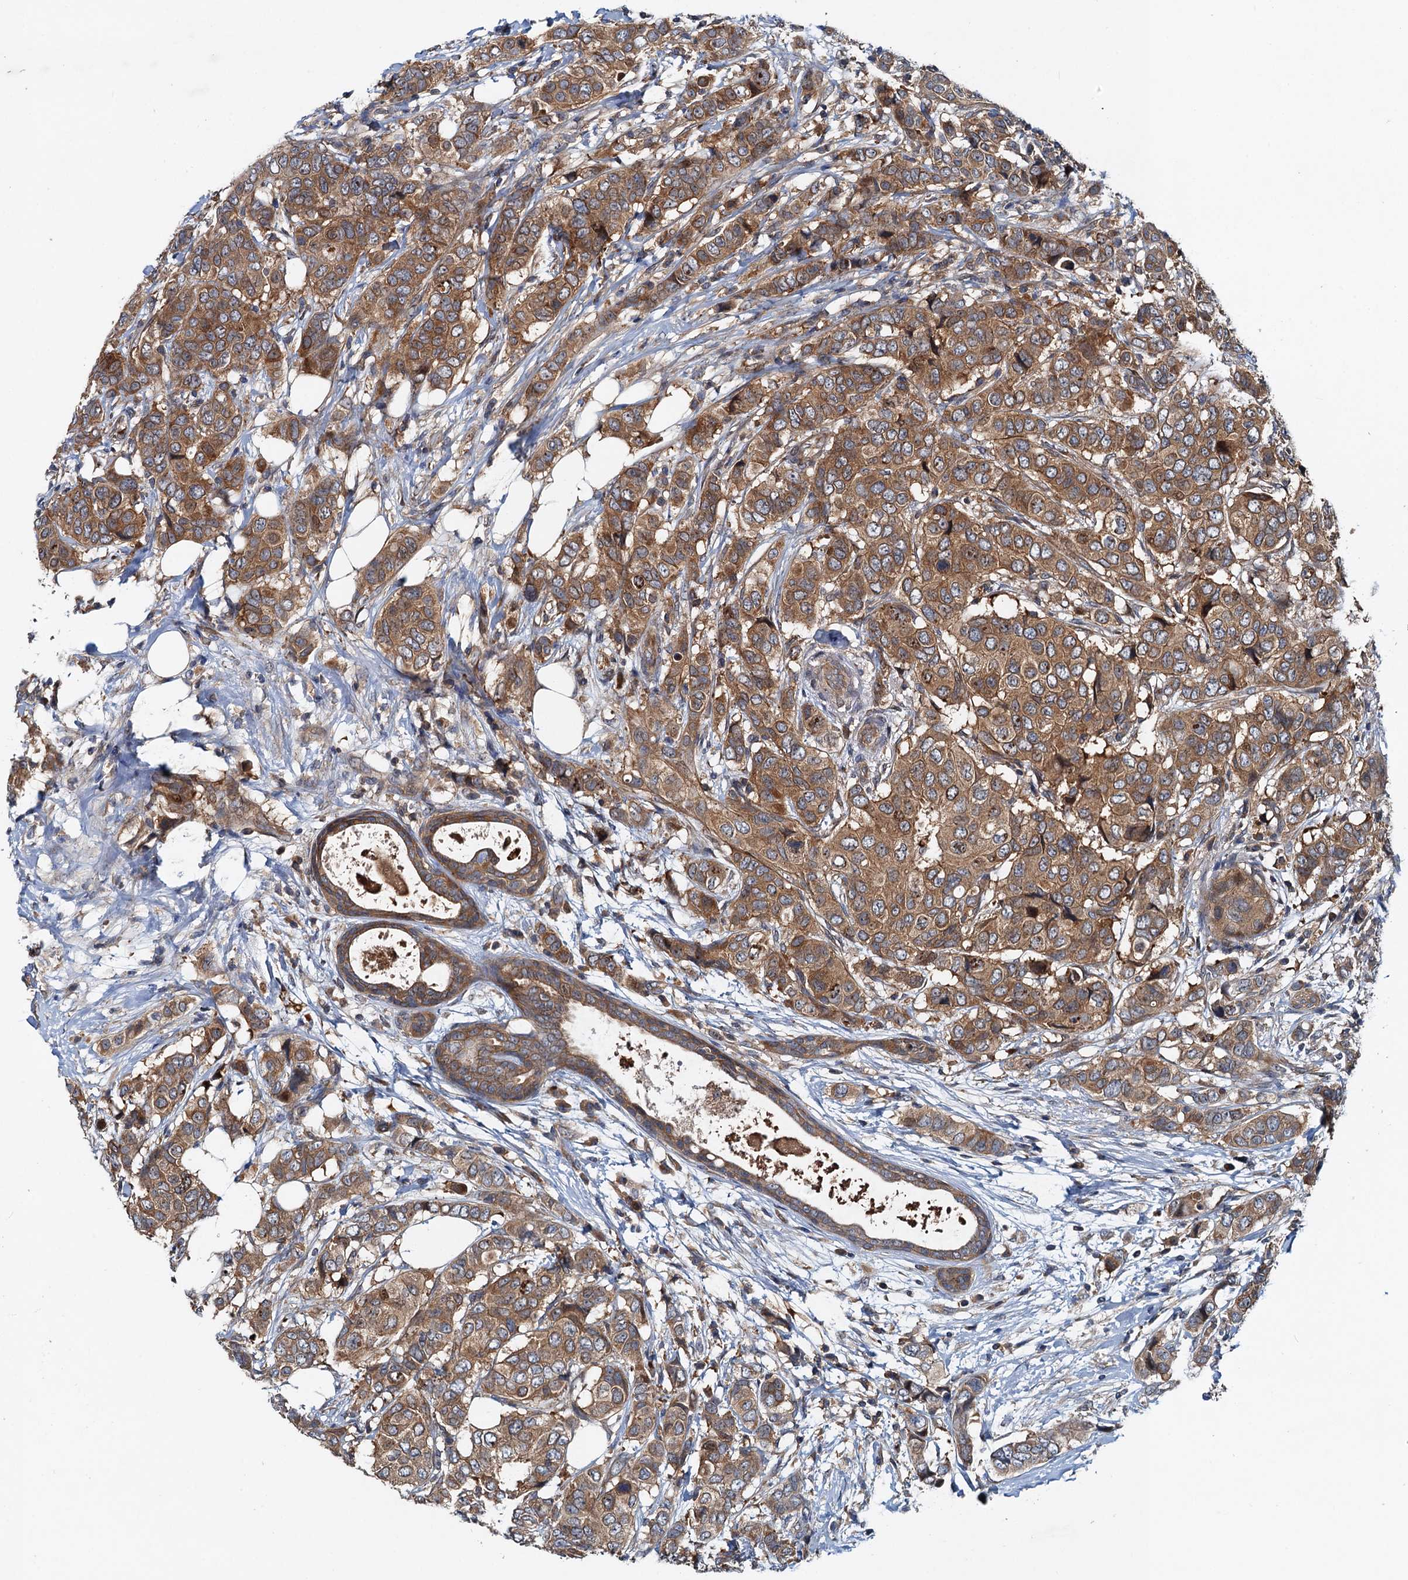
{"staining": {"intensity": "moderate", "quantity": ">75%", "location": "cytoplasmic/membranous"}, "tissue": "breast cancer", "cell_type": "Tumor cells", "image_type": "cancer", "snomed": [{"axis": "morphology", "description": "Lobular carcinoma"}, {"axis": "topography", "description": "Breast"}], "caption": "Human breast lobular carcinoma stained with a brown dye displays moderate cytoplasmic/membranous positive positivity in about >75% of tumor cells.", "gene": "EFL1", "patient": {"sex": "female", "age": 51}}